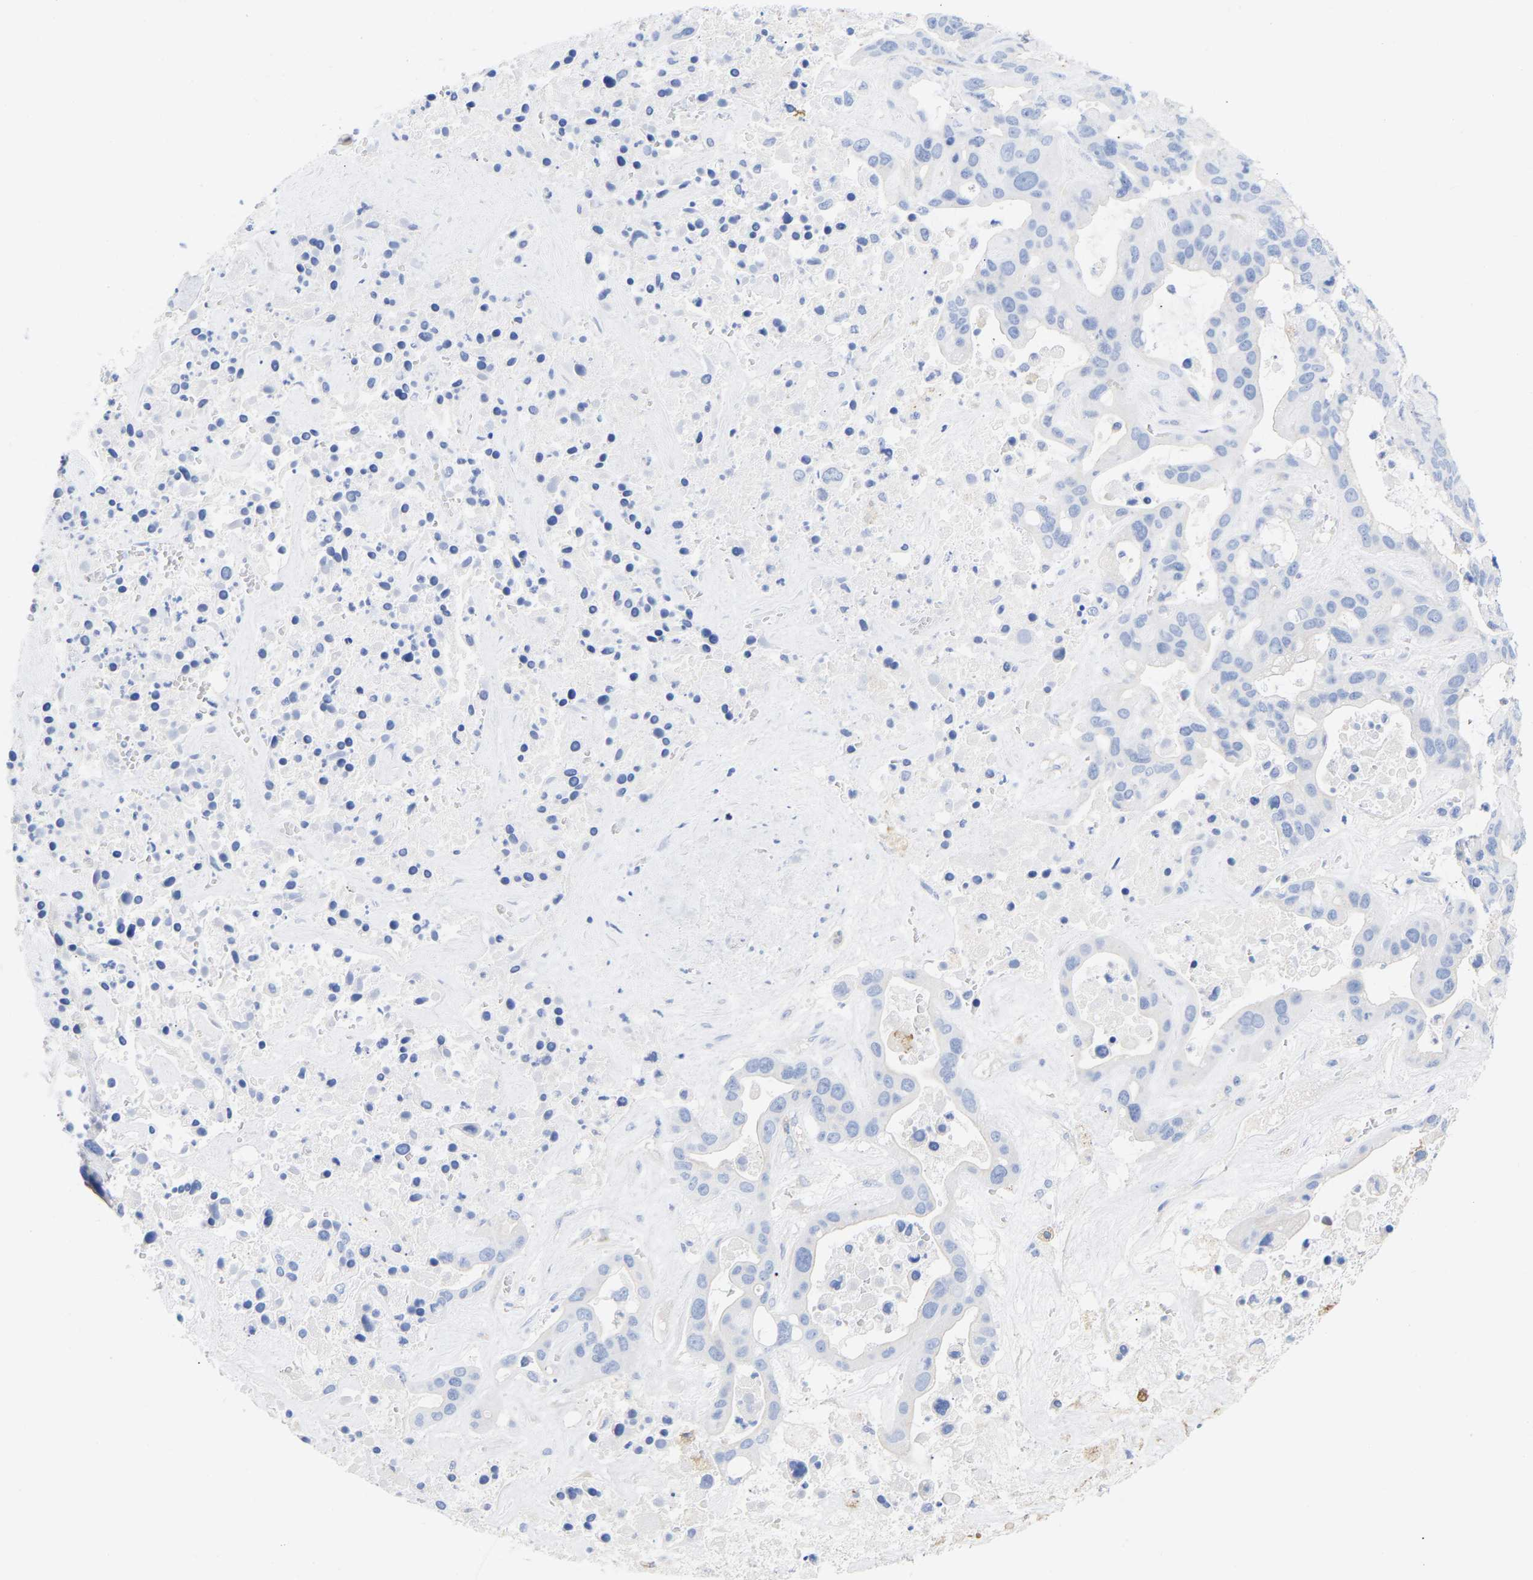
{"staining": {"intensity": "negative", "quantity": "none", "location": "none"}, "tissue": "liver cancer", "cell_type": "Tumor cells", "image_type": "cancer", "snomed": [{"axis": "morphology", "description": "Cholangiocarcinoma"}, {"axis": "topography", "description": "Liver"}], "caption": "This is an immunohistochemistry (IHC) histopathology image of liver cancer (cholangiocarcinoma). There is no expression in tumor cells.", "gene": "AMPH", "patient": {"sex": "female", "age": 65}}